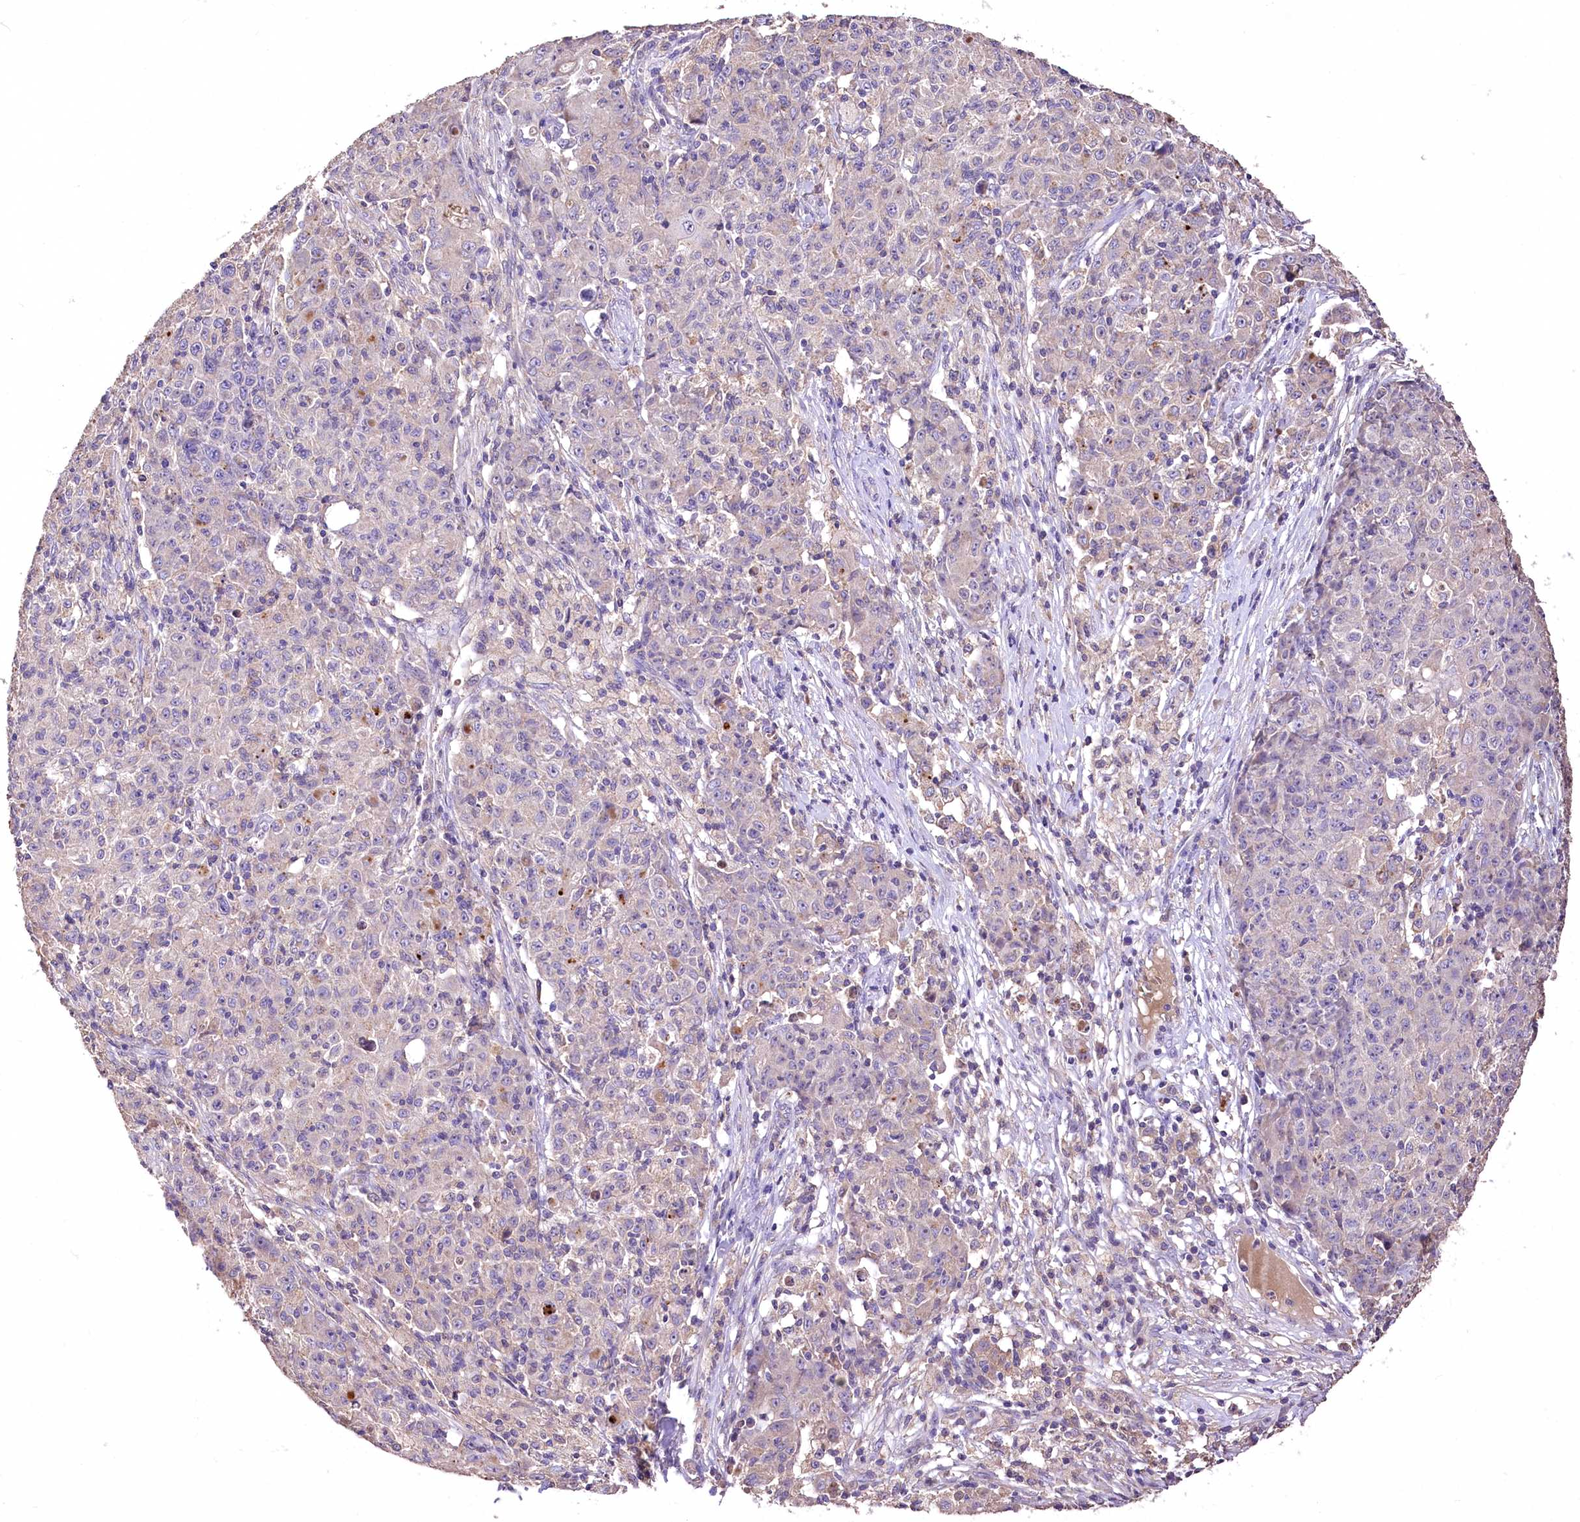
{"staining": {"intensity": "negative", "quantity": "none", "location": "none"}, "tissue": "ovarian cancer", "cell_type": "Tumor cells", "image_type": "cancer", "snomed": [{"axis": "morphology", "description": "Carcinoma, endometroid"}, {"axis": "topography", "description": "Ovary"}], "caption": "Tumor cells show no significant protein positivity in endometroid carcinoma (ovarian).", "gene": "PCYOX1L", "patient": {"sex": "female", "age": 42}}